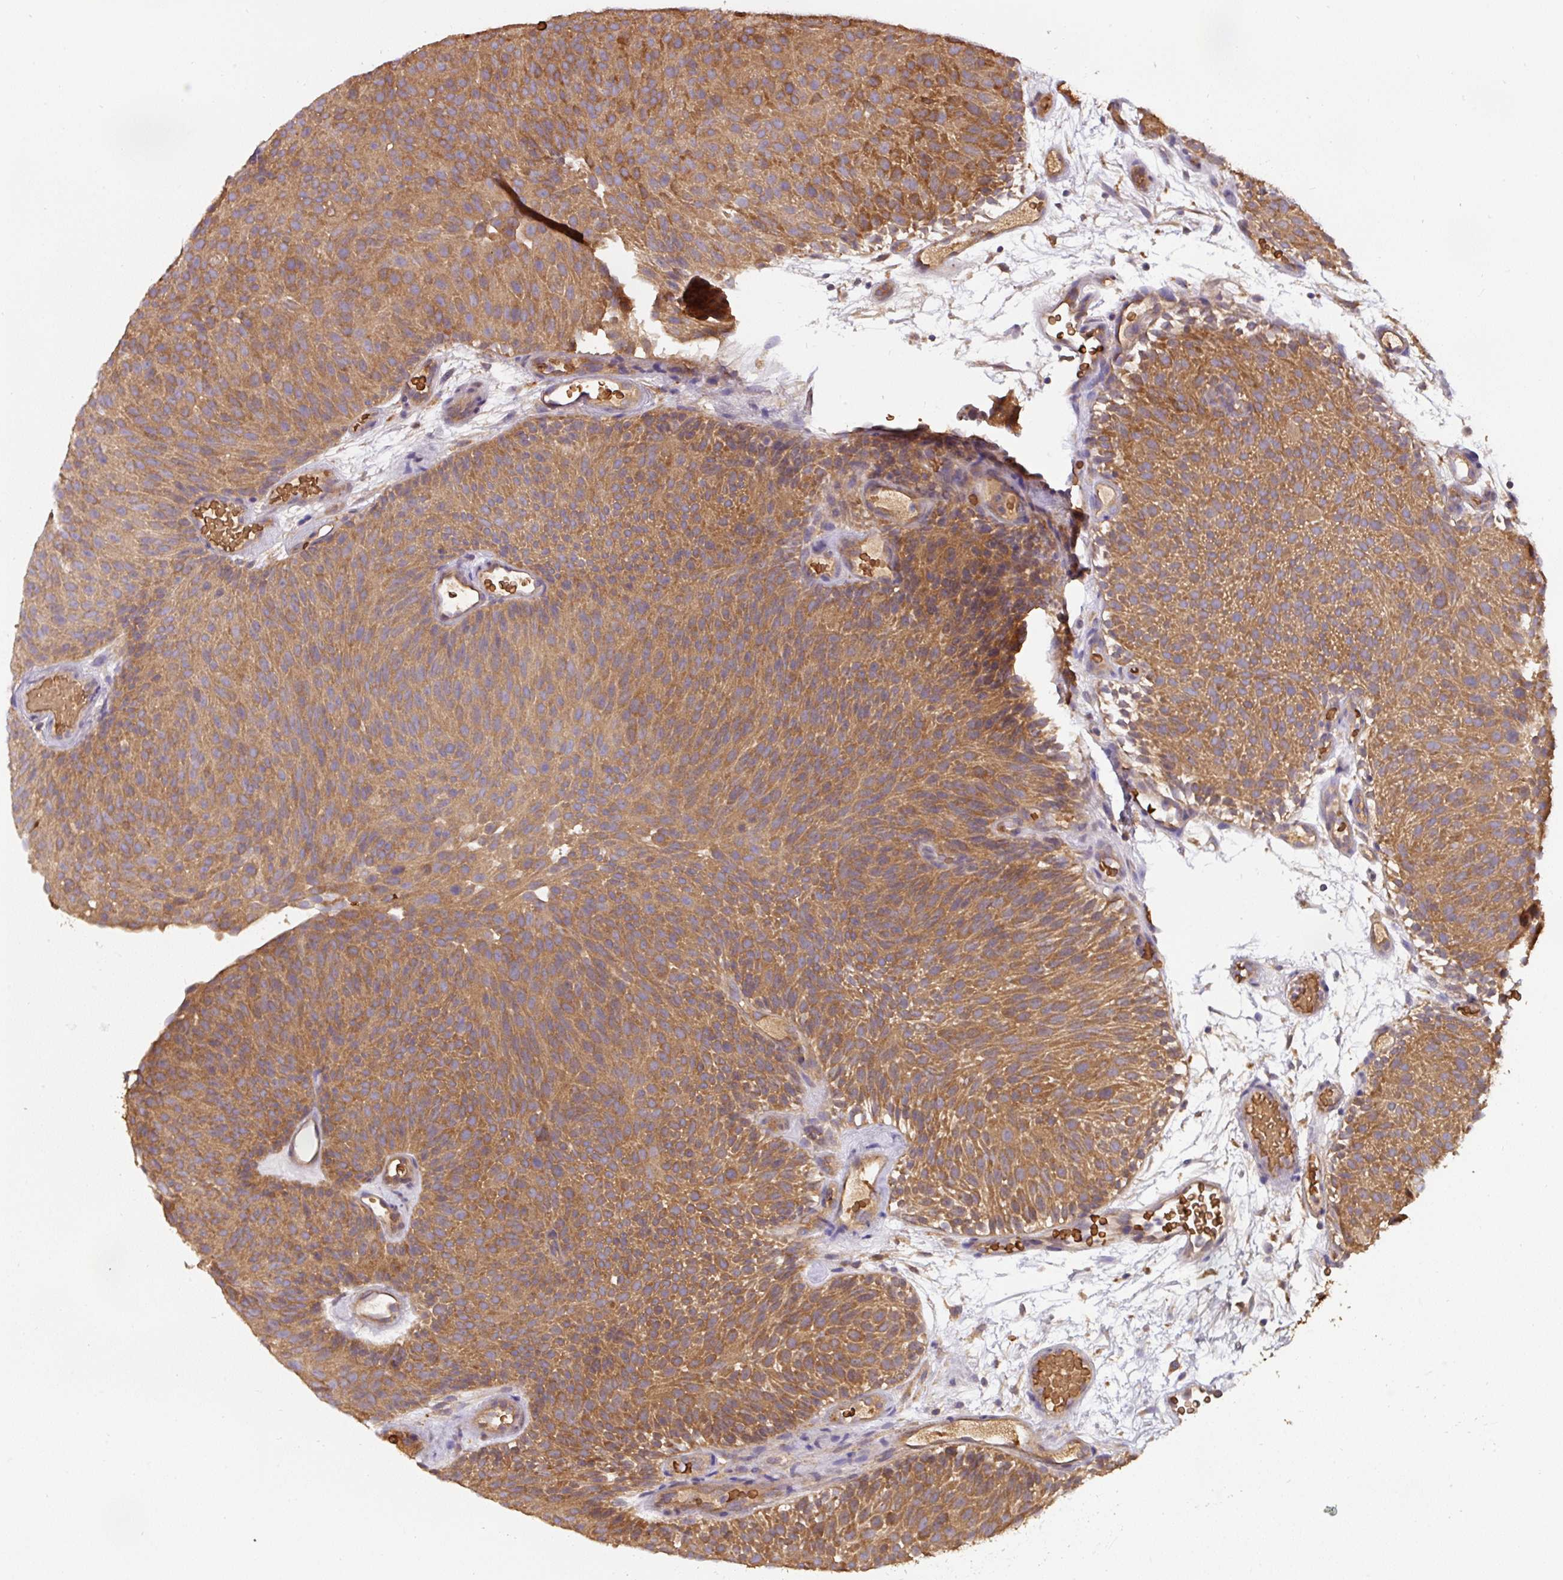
{"staining": {"intensity": "moderate", "quantity": ">75%", "location": "cytoplasmic/membranous"}, "tissue": "urothelial cancer", "cell_type": "Tumor cells", "image_type": "cancer", "snomed": [{"axis": "morphology", "description": "Urothelial carcinoma, Low grade"}, {"axis": "topography", "description": "Urinary bladder"}], "caption": "Immunohistochemistry micrograph of low-grade urothelial carcinoma stained for a protein (brown), which shows medium levels of moderate cytoplasmic/membranous staining in approximately >75% of tumor cells.", "gene": "ST13", "patient": {"sex": "male", "age": 78}}